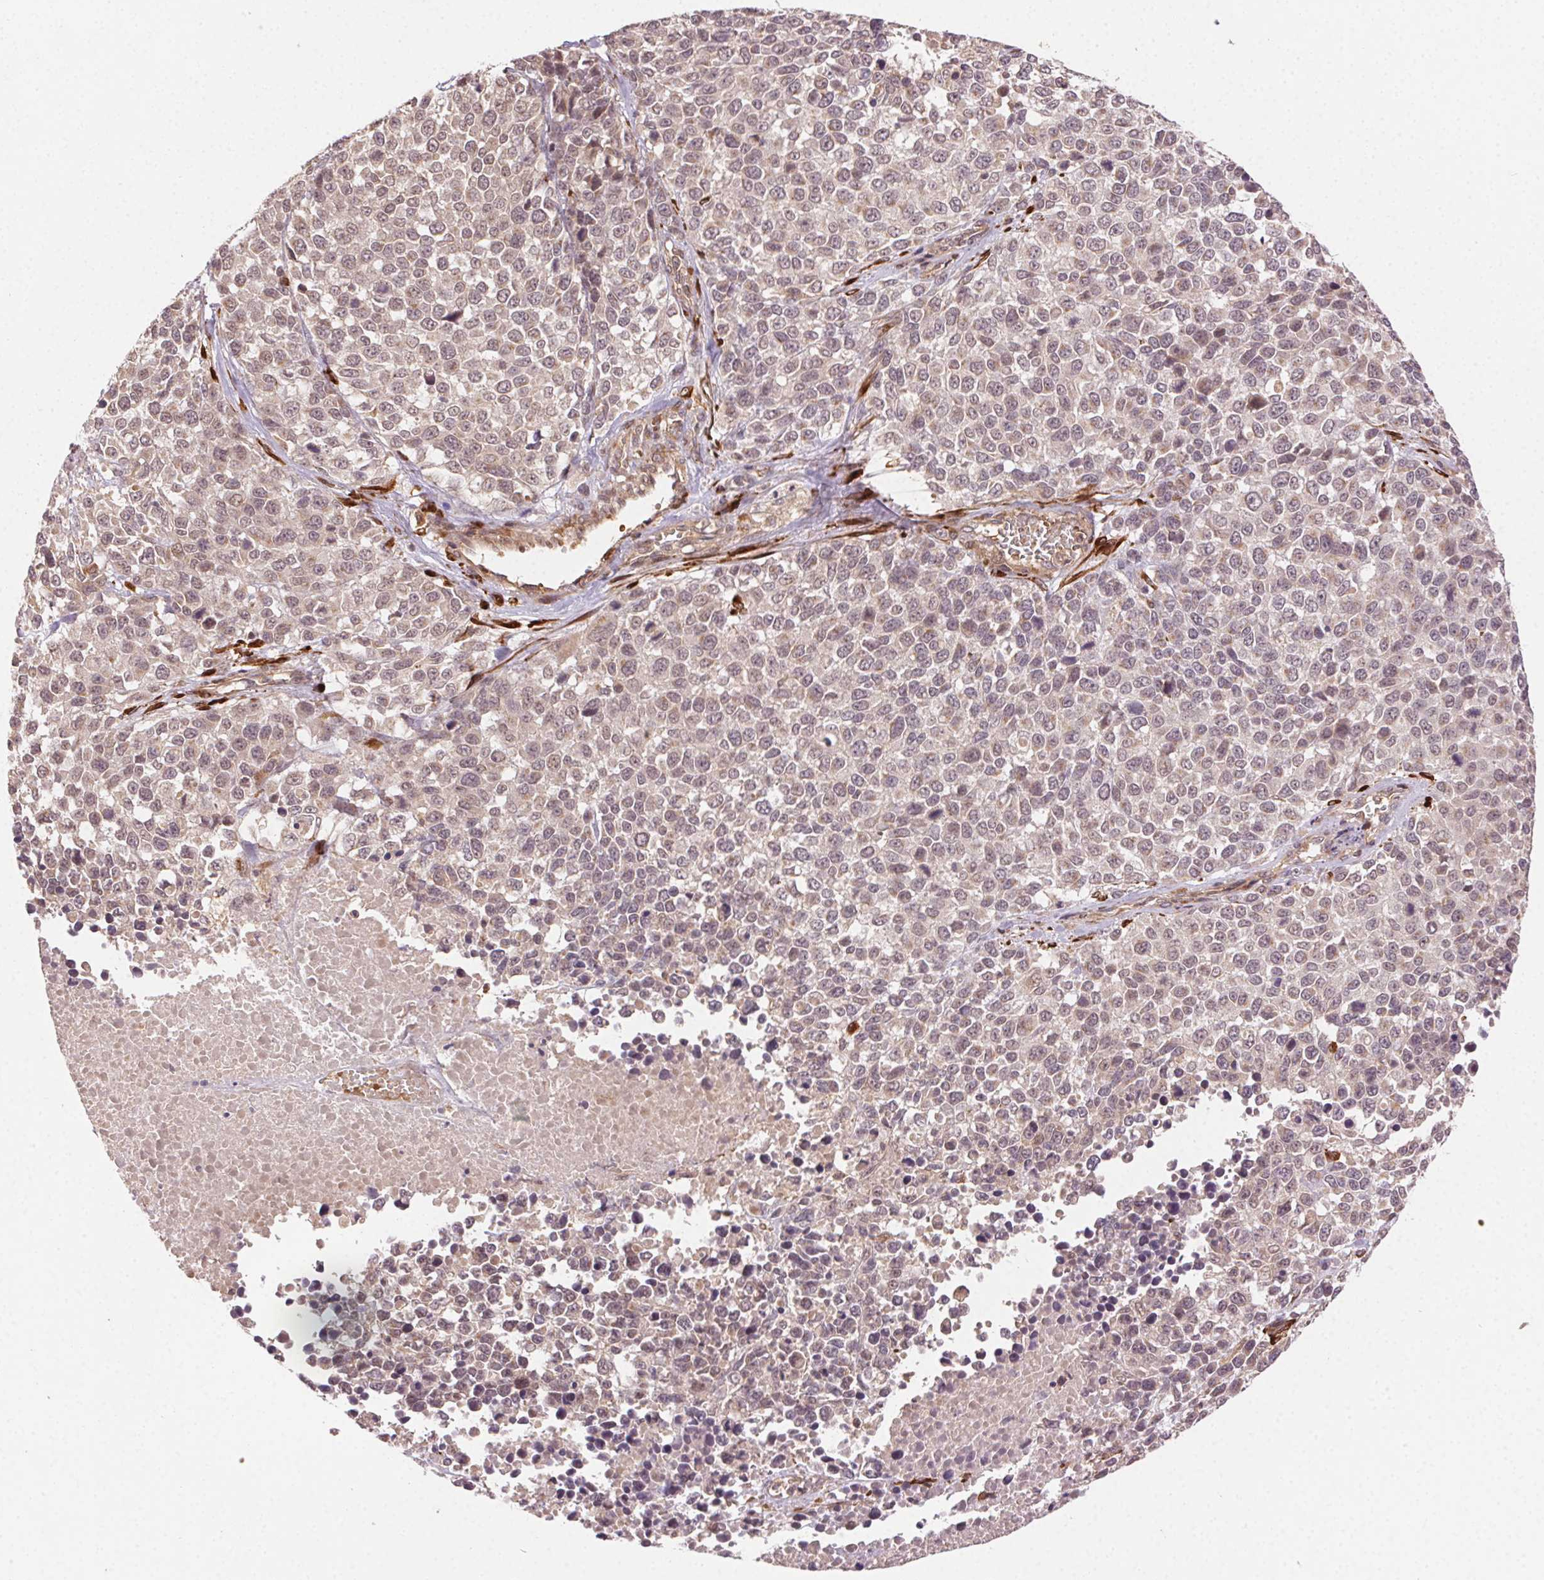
{"staining": {"intensity": "weak", "quantity": ">75%", "location": "cytoplasmic/membranous"}, "tissue": "melanoma", "cell_type": "Tumor cells", "image_type": "cancer", "snomed": [{"axis": "morphology", "description": "Malignant melanoma, Metastatic site"}, {"axis": "topography", "description": "Skin"}], "caption": "Immunohistochemical staining of malignant melanoma (metastatic site) reveals low levels of weak cytoplasmic/membranous protein staining in approximately >75% of tumor cells. (DAB (3,3'-diaminobenzidine) IHC, brown staining for protein, blue staining for nuclei).", "gene": "KLHL15", "patient": {"sex": "male", "age": 84}}